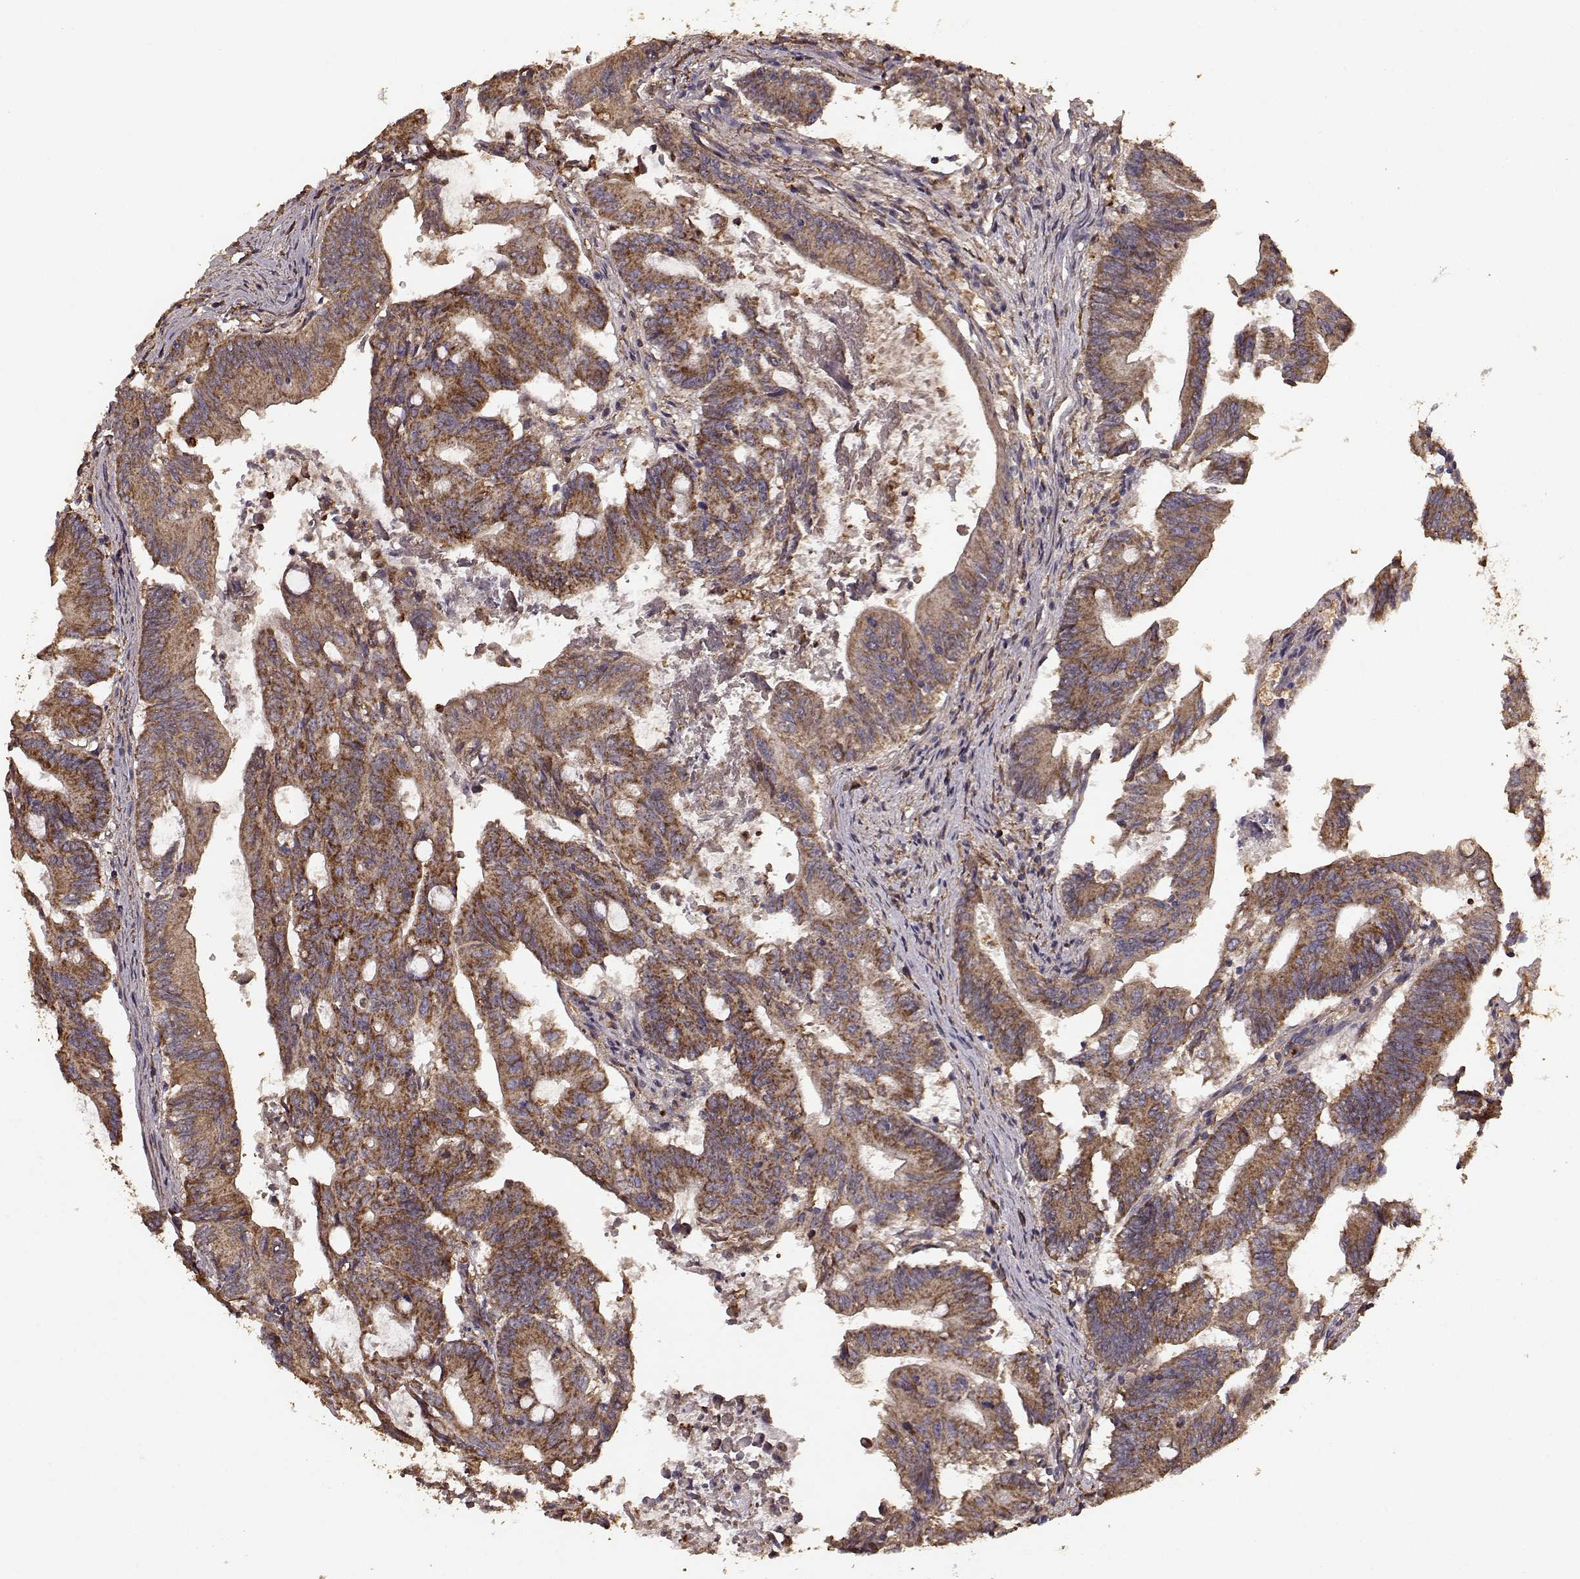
{"staining": {"intensity": "strong", "quantity": ">75%", "location": "cytoplasmic/membranous"}, "tissue": "colorectal cancer", "cell_type": "Tumor cells", "image_type": "cancer", "snomed": [{"axis": "morphology", "description": "Adenocarcinoma, NOS"}, {"axis": "topography", "description": "Colon"}], "caption": "Tumor cells reveal strong cytoplasmic/membranous expression in about >75% of cells in colorectal adenocarcinoma. The staining was performed using DAB, with brown indicating positive protein expression. Nuclei are stained blue with hematoxylin.", "gene": "PTGES2", "patient": {"sex": "female", "age": 70}}